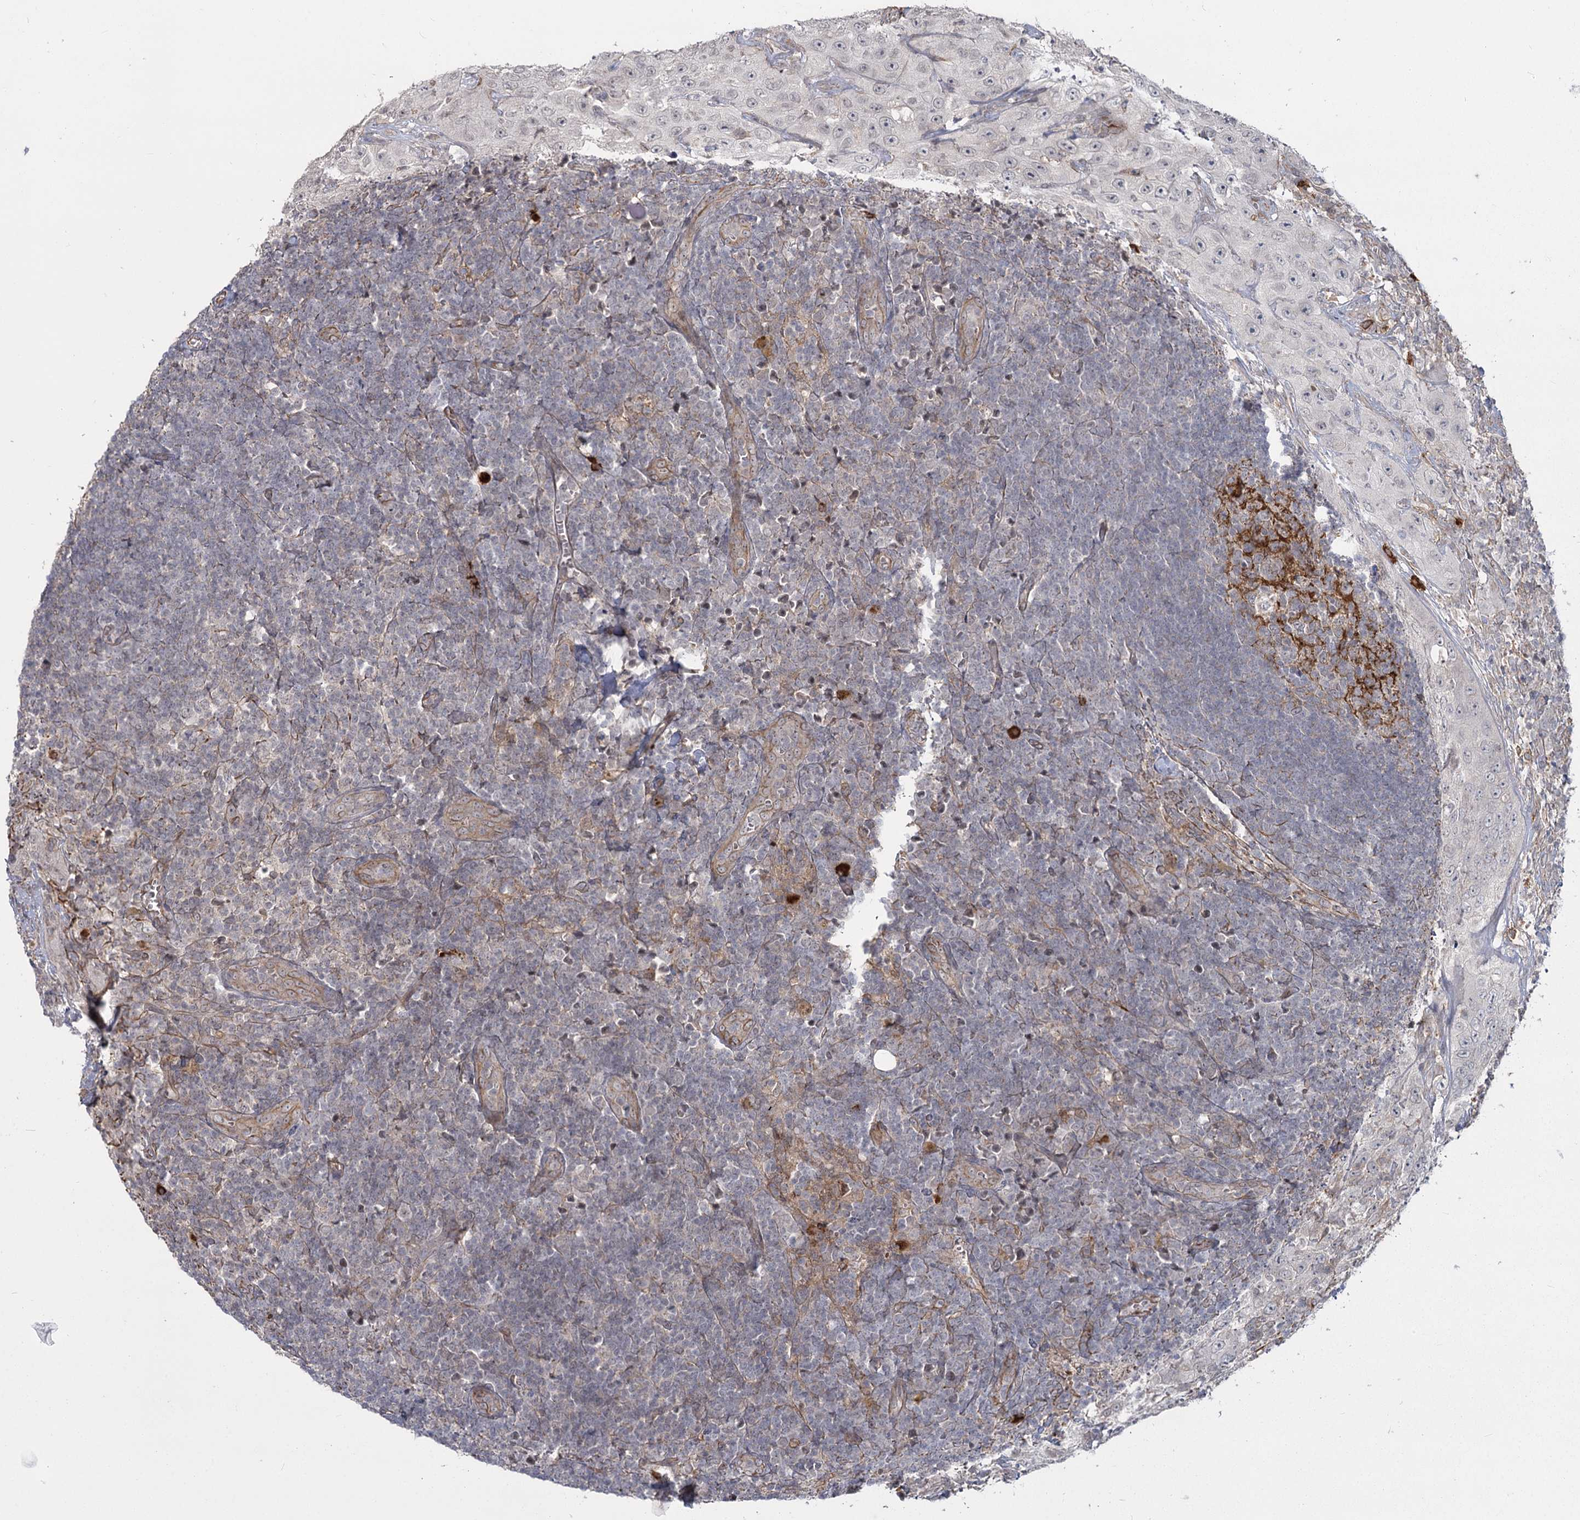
{"staining": {"intensity": "moderate", "quantity": "<25%", "location": "cytoplasmic/membranous"}, "tissue": "lymph node", "cell_type": "Germinal center cells", "image_type": "normal", "snomed": [{"axis": "morphology", "description": "Normal tissue, NOS"}, {"axis": "morphology", "description": "Squamous cell carcinoma, metastatic, NOS"}, {"axis": "topography", "description": "Lymph node"}], "caption": "Protein analysis of normal lymph node displays moderate cytoplasmic/membranous staining in about <25% of germinal center cells.", "gene": "AP2M1", "patient": {"sex": "male", "age": 73}}